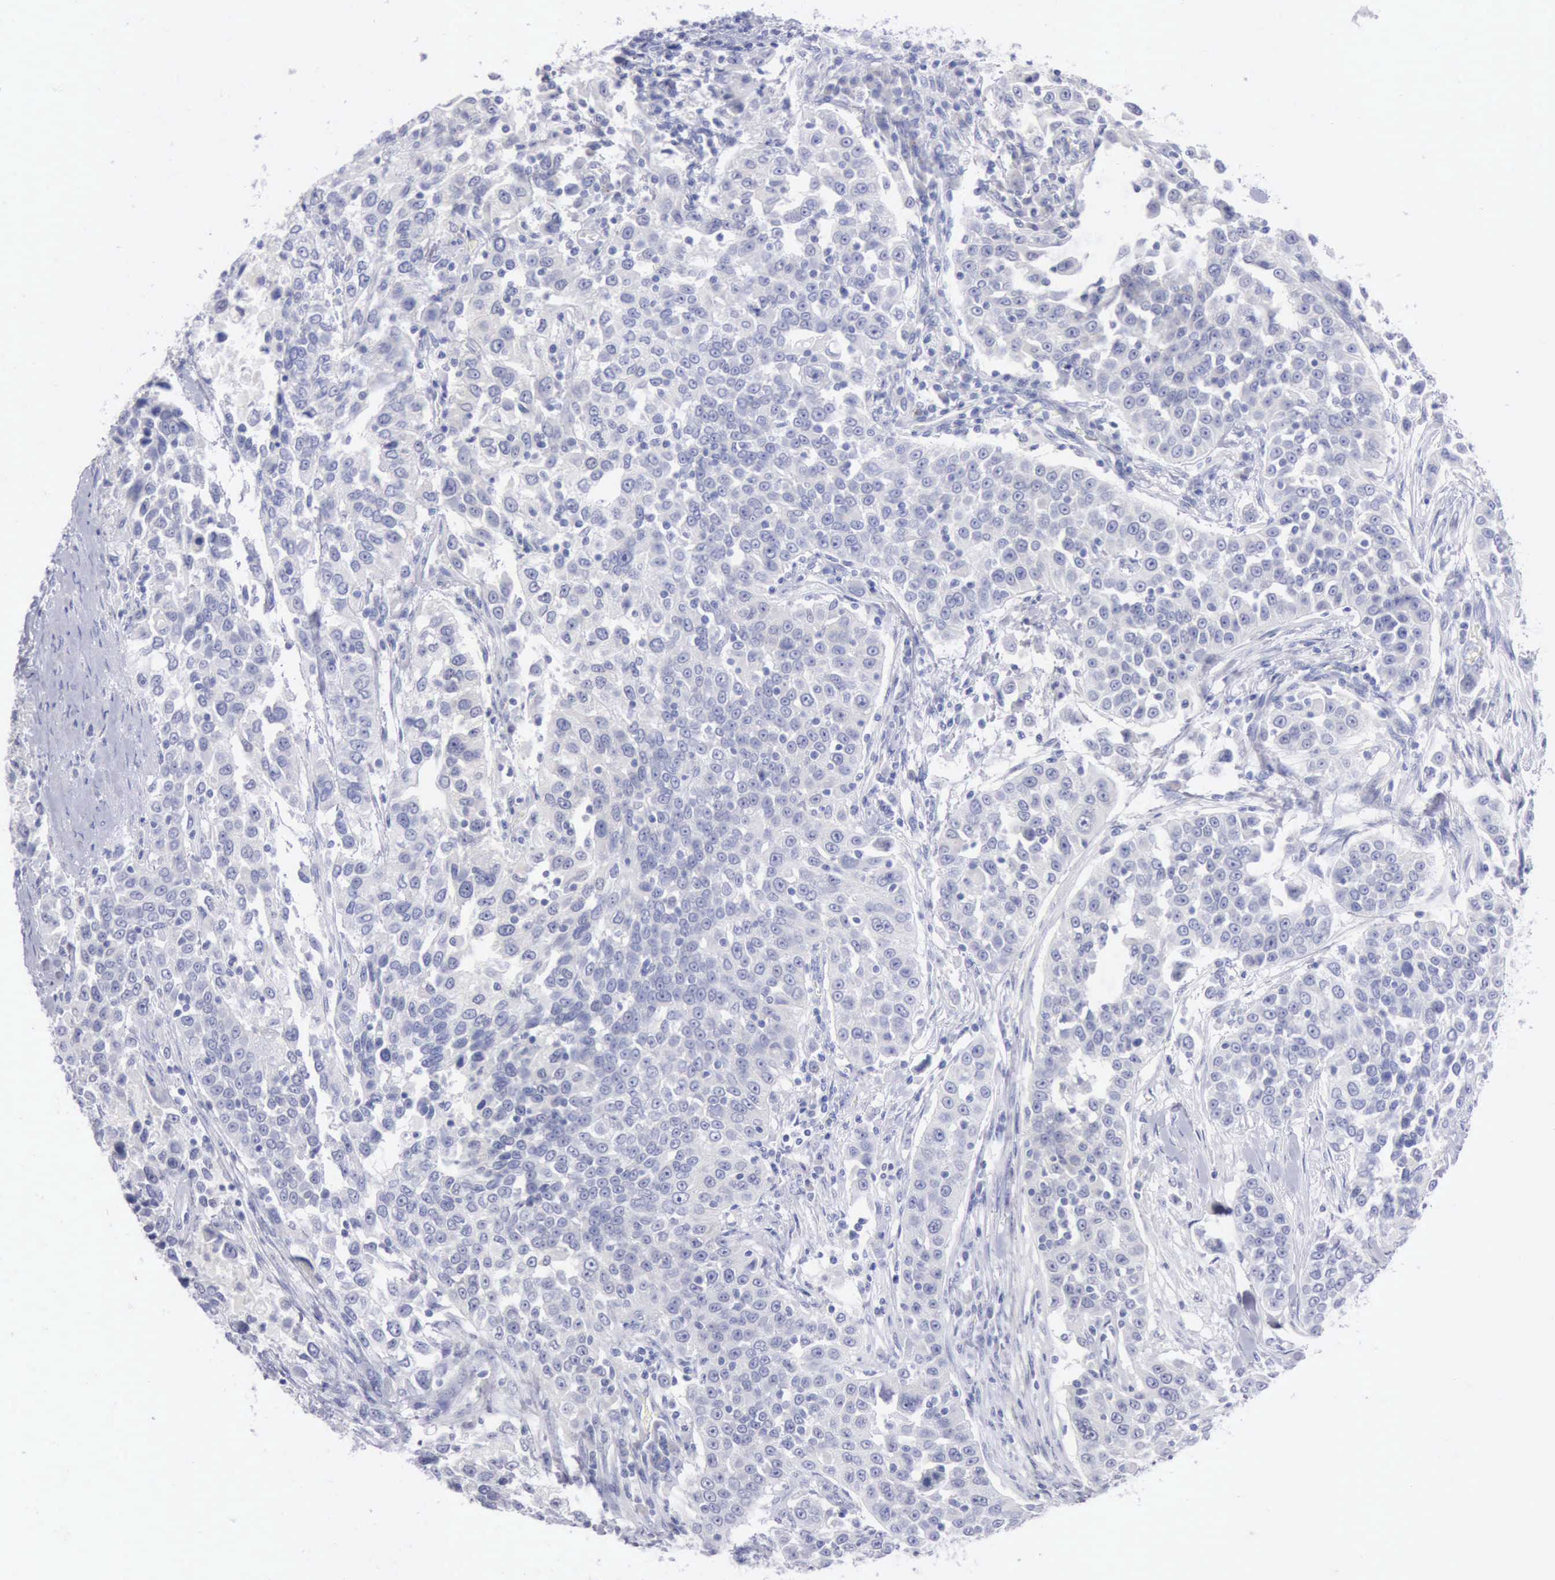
{"staining": {"intensity": "negative", "quantity": "none", "location": "none"}, "tissue": "urothelial cancer", "cell_type": "Tumor cells", "image_type": "cancer", "snomed": [{"axis": "morphology", "description": "Urothelial carcinoma, High grade"}, {"axis": "topography", "description": "Urinary bladder"}], "caption": "An image of urothelial cancer stained for a protein shows no brown staining in tumor cells.", "gene": "ANGEL1", "patient": {"sex": "female", "age": 80}}